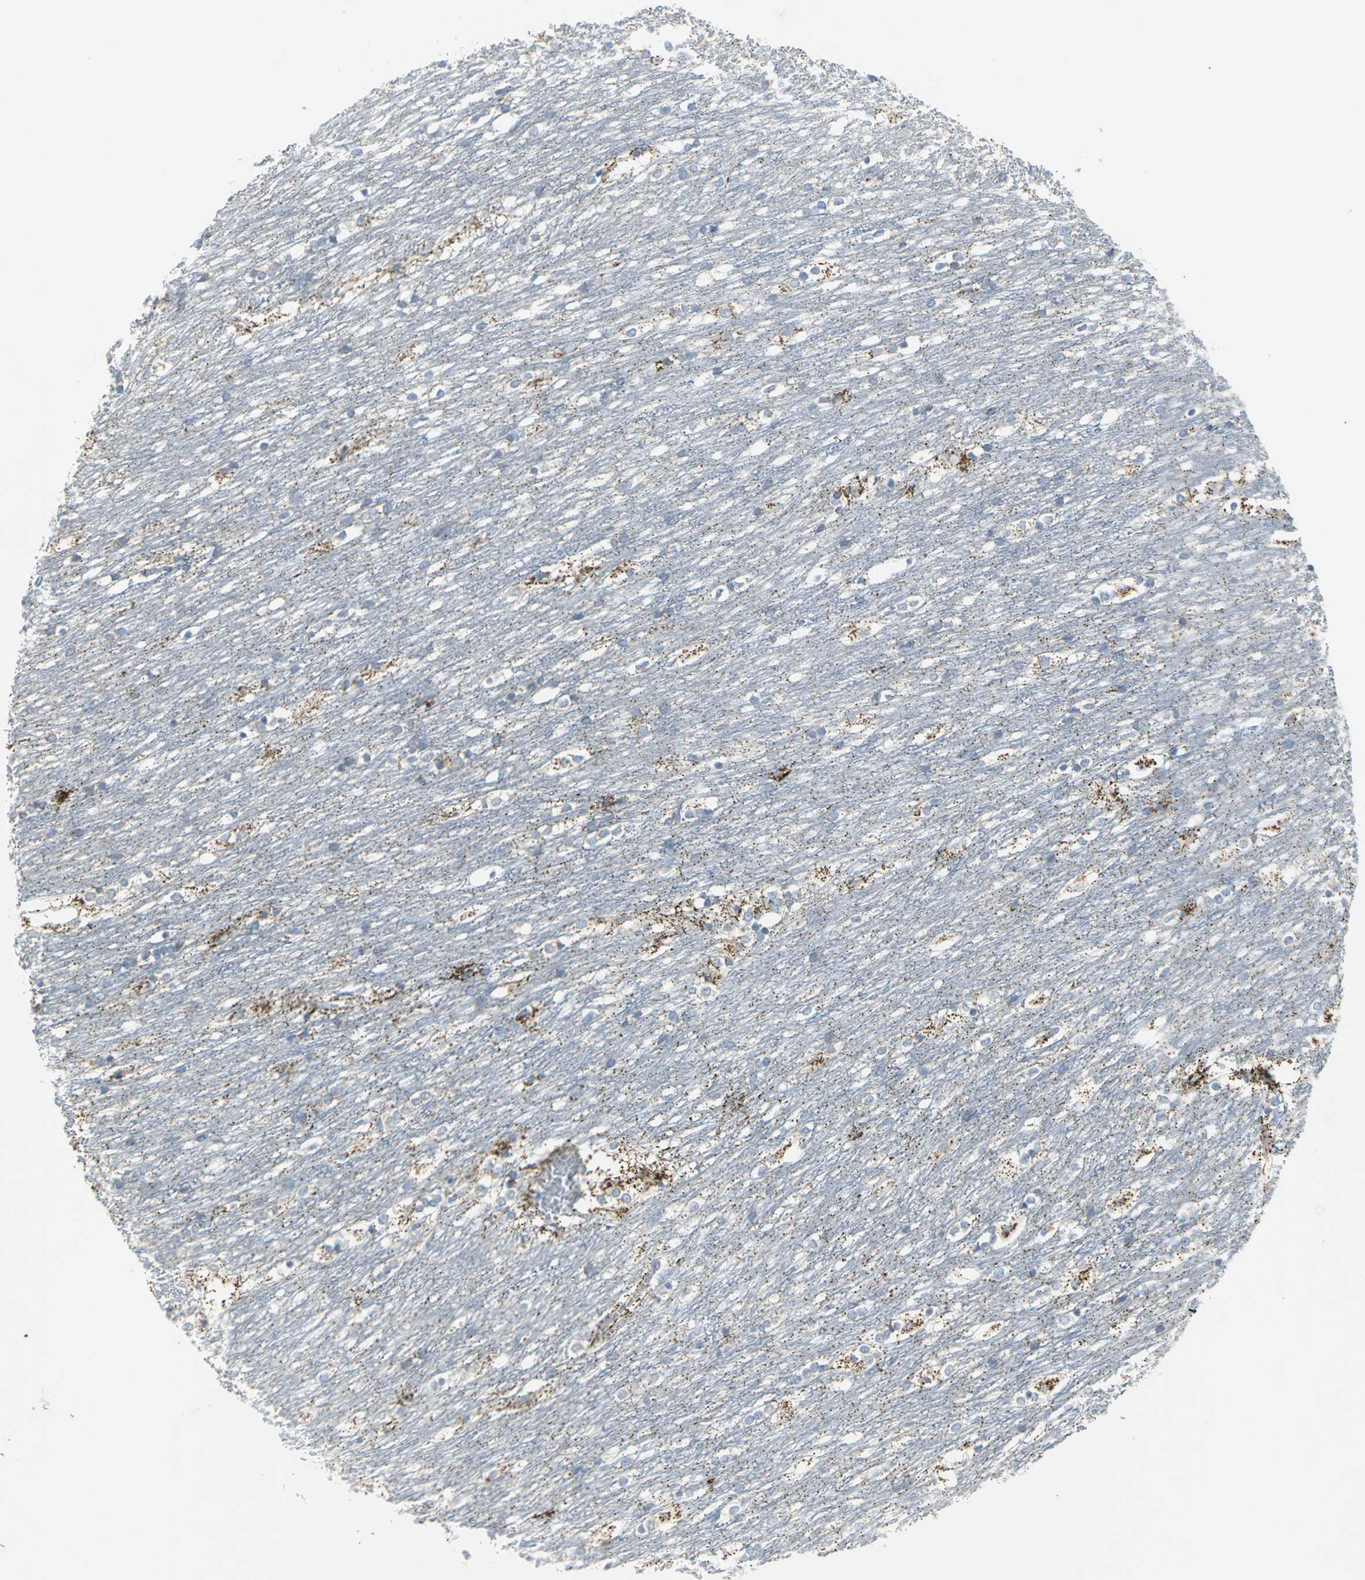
{"staining": {"intensity": "strong", "quantity": "25%-75%", "location": "cytoplasmic/membranous"}, "tissue": "caudate", "cell_type": "Glial cells", "image_type": "normal", "snomed": [{"axis": "morphology", "description": "Normal tissue, NOS"}, {"axis": "topography", "description": "Lateral ventricle wall"}], "caption": "IHC micrograph of unremarkable caudate: human caudate stained using immunohistochemistry exhibits high levels of strong protein expression localized specifically in the cytoplasmic/membranous of glial cells, appearing as a cytoplasmic/membranous brown color.", "gene": "SPPL2B", "patient": {"sex": "female", "age": 19}}